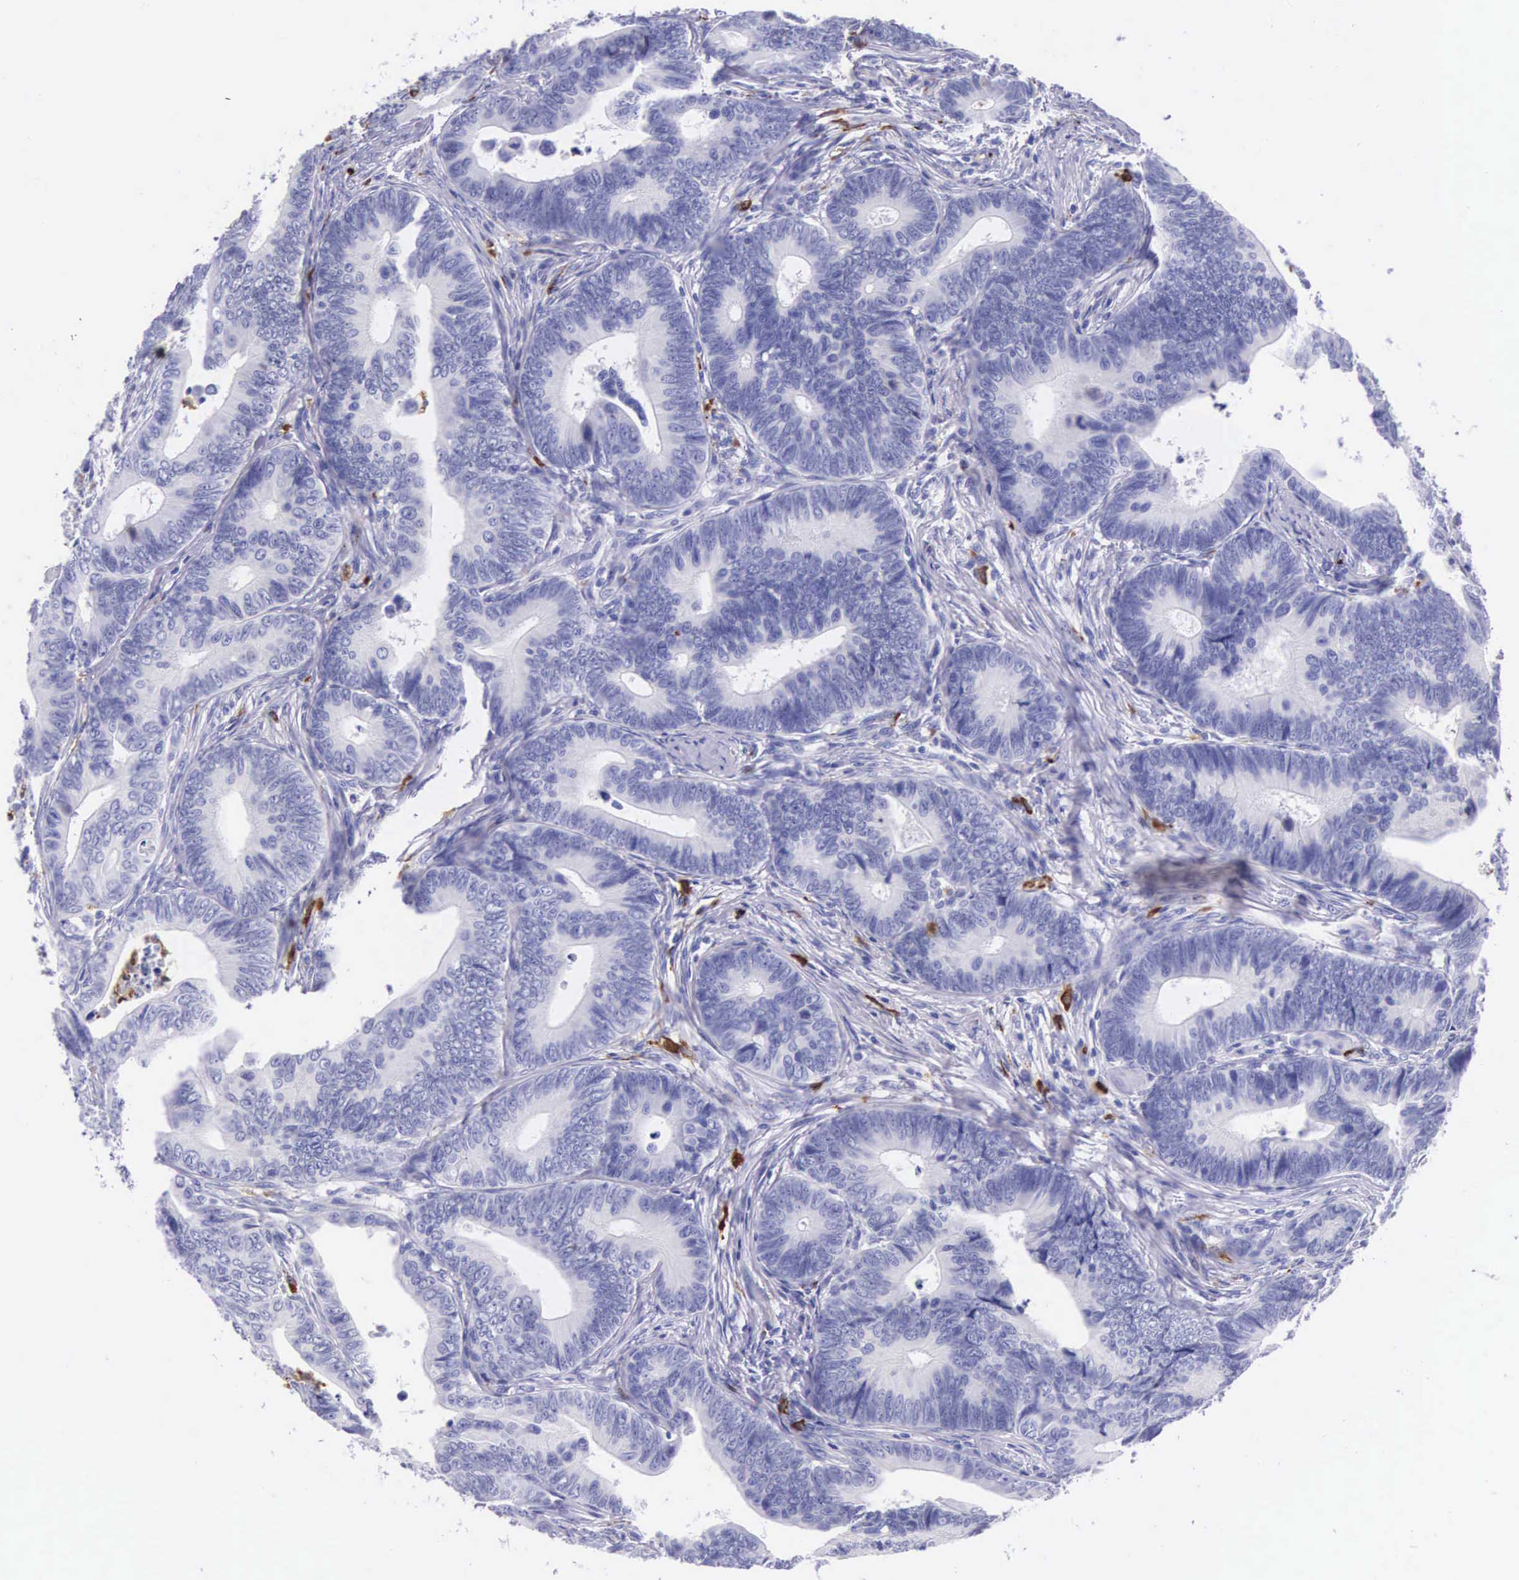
{"staining": {"intensity": "negative", "quantity": "none", "location": "none"}, "tissue": "colorectal cancer", "cell_type": "Tumor cells", "image_type": "cancer", "snomed": [{"axis": "morphology", "description": "Adenocarcinoma, NOS"}, {"axis": "topography", "description": "Colon"}], "caption": "A high-resolution histopathology image shows immunohistochemistry (IHC) staining of colorectal cancer, which displays no significant staining in tumor cells.", "gene": "FCN1", "patient": {"sex": "female", "age": 78}}